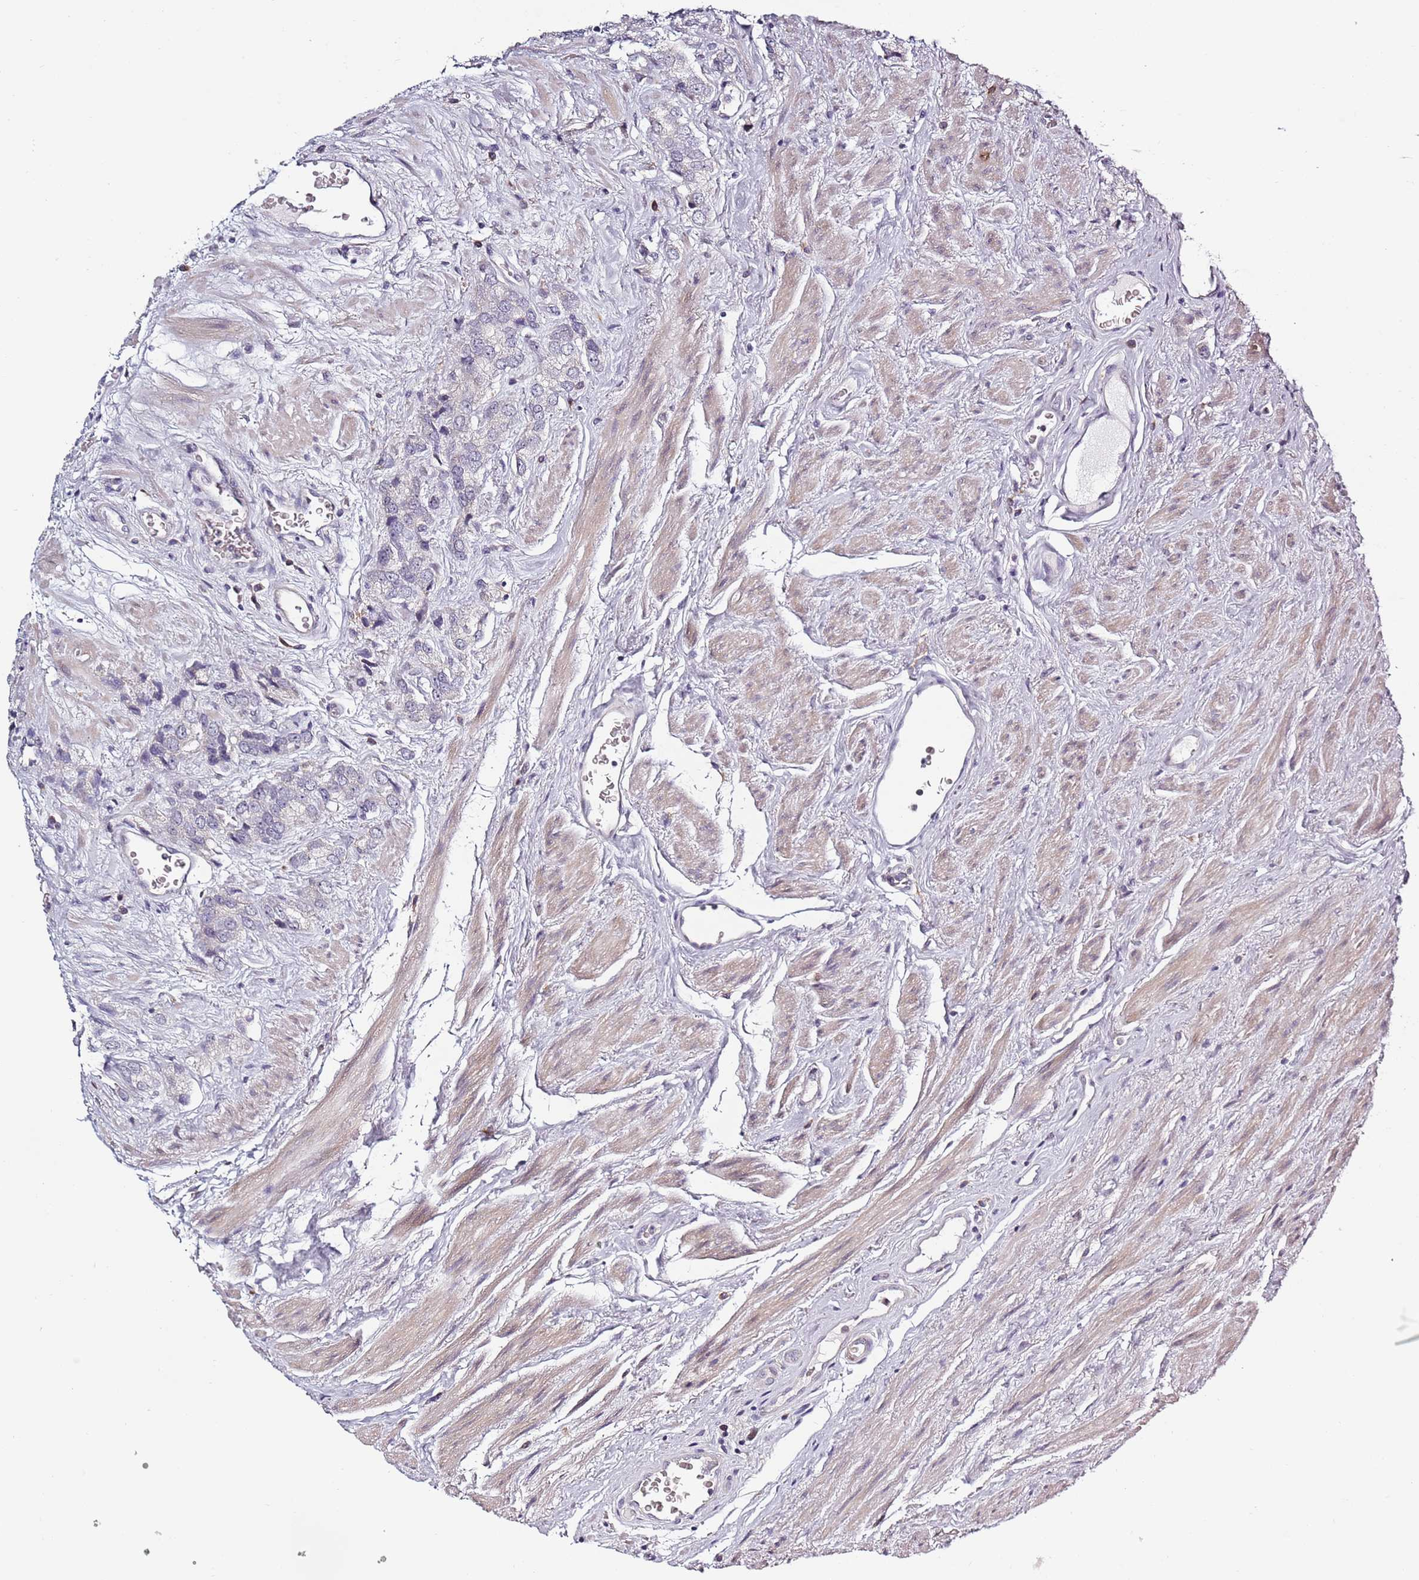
{"staining": {"intensity": "negative", "quantity": "none", "location": "none"}, "tissue": "prostate cancer", "cell_type": "Tumor cells", "image_type": "cancer", "snomed": [{"axis": "morphology", "description": "Adenocarcinoma, High grade"}, {"axis": "topography", "description": "Prostate and seminal vesicle, NOS"}], "caption": "DAB (3,3'-diaminobenzidine) immunohistochemical staining of human adenocarcinoma (high-grade) (prostate) shows no significant positivity in tumor cells. (DAB (3,3'-diaminobenzidine) immunohistochemistry visualized using brightfield microscopy, high magnification).", "gene": "CC2D2B", "patient": {"sex": "male", "age": 64}}